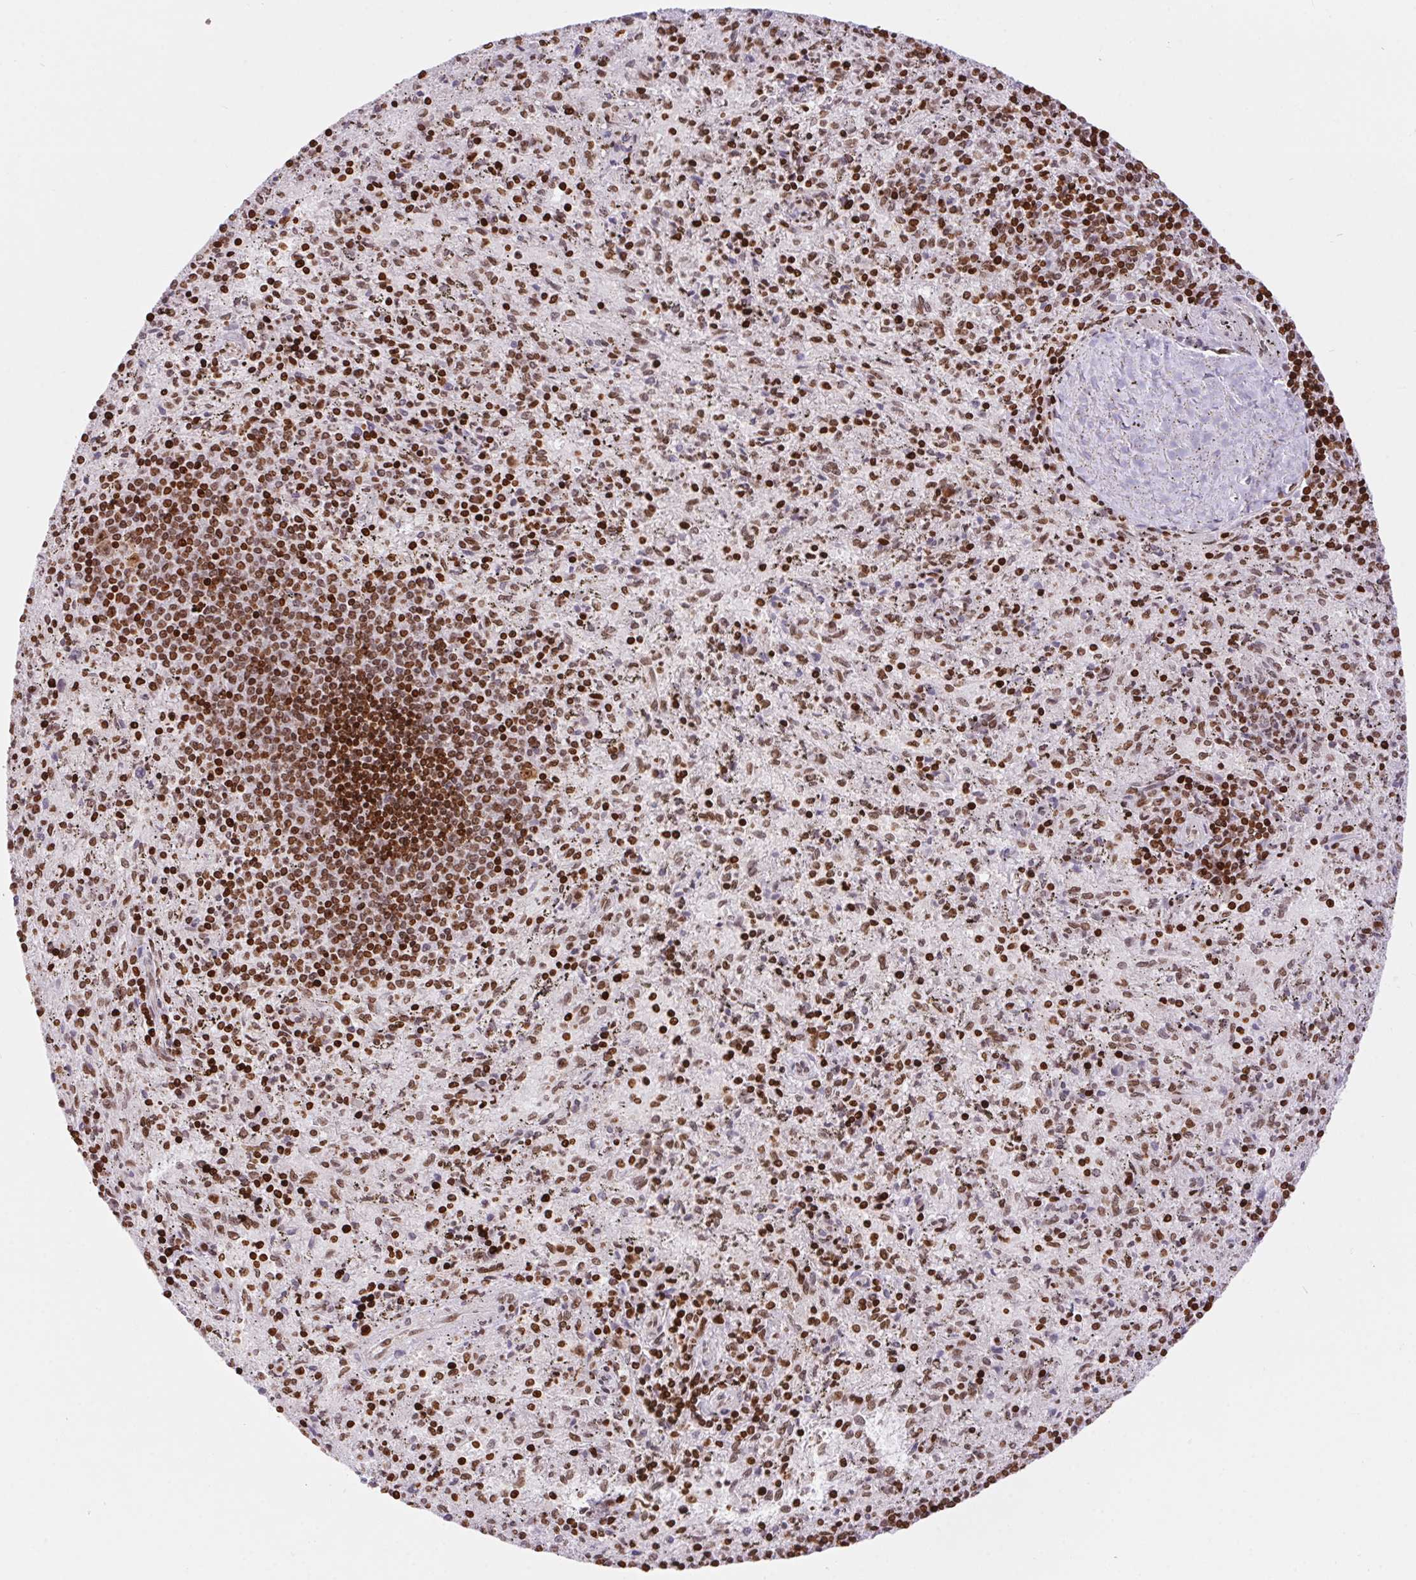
{"staining": {"intensity": "moderate", "quantity": "25%-75%", "location": "nuclear"}, "tissue": "spleen", "cell_type": "Cells in red pulp", "image_type": "normal", "snomed": [{"axis": "morphology", "description": "Normal tissue, NOS"}, {"axis": "topography", "description": "Spleen"}], "caption": "Protein expression analysis of normal human spleen reveals moderate nuclear expression in approximately 25%-75% of cells in red pulp. (brown staining indicates protein expression, while blue staining denotes nuclei).", "gene": "POLD3", "patient": {"sex": "male", "age": 57}}